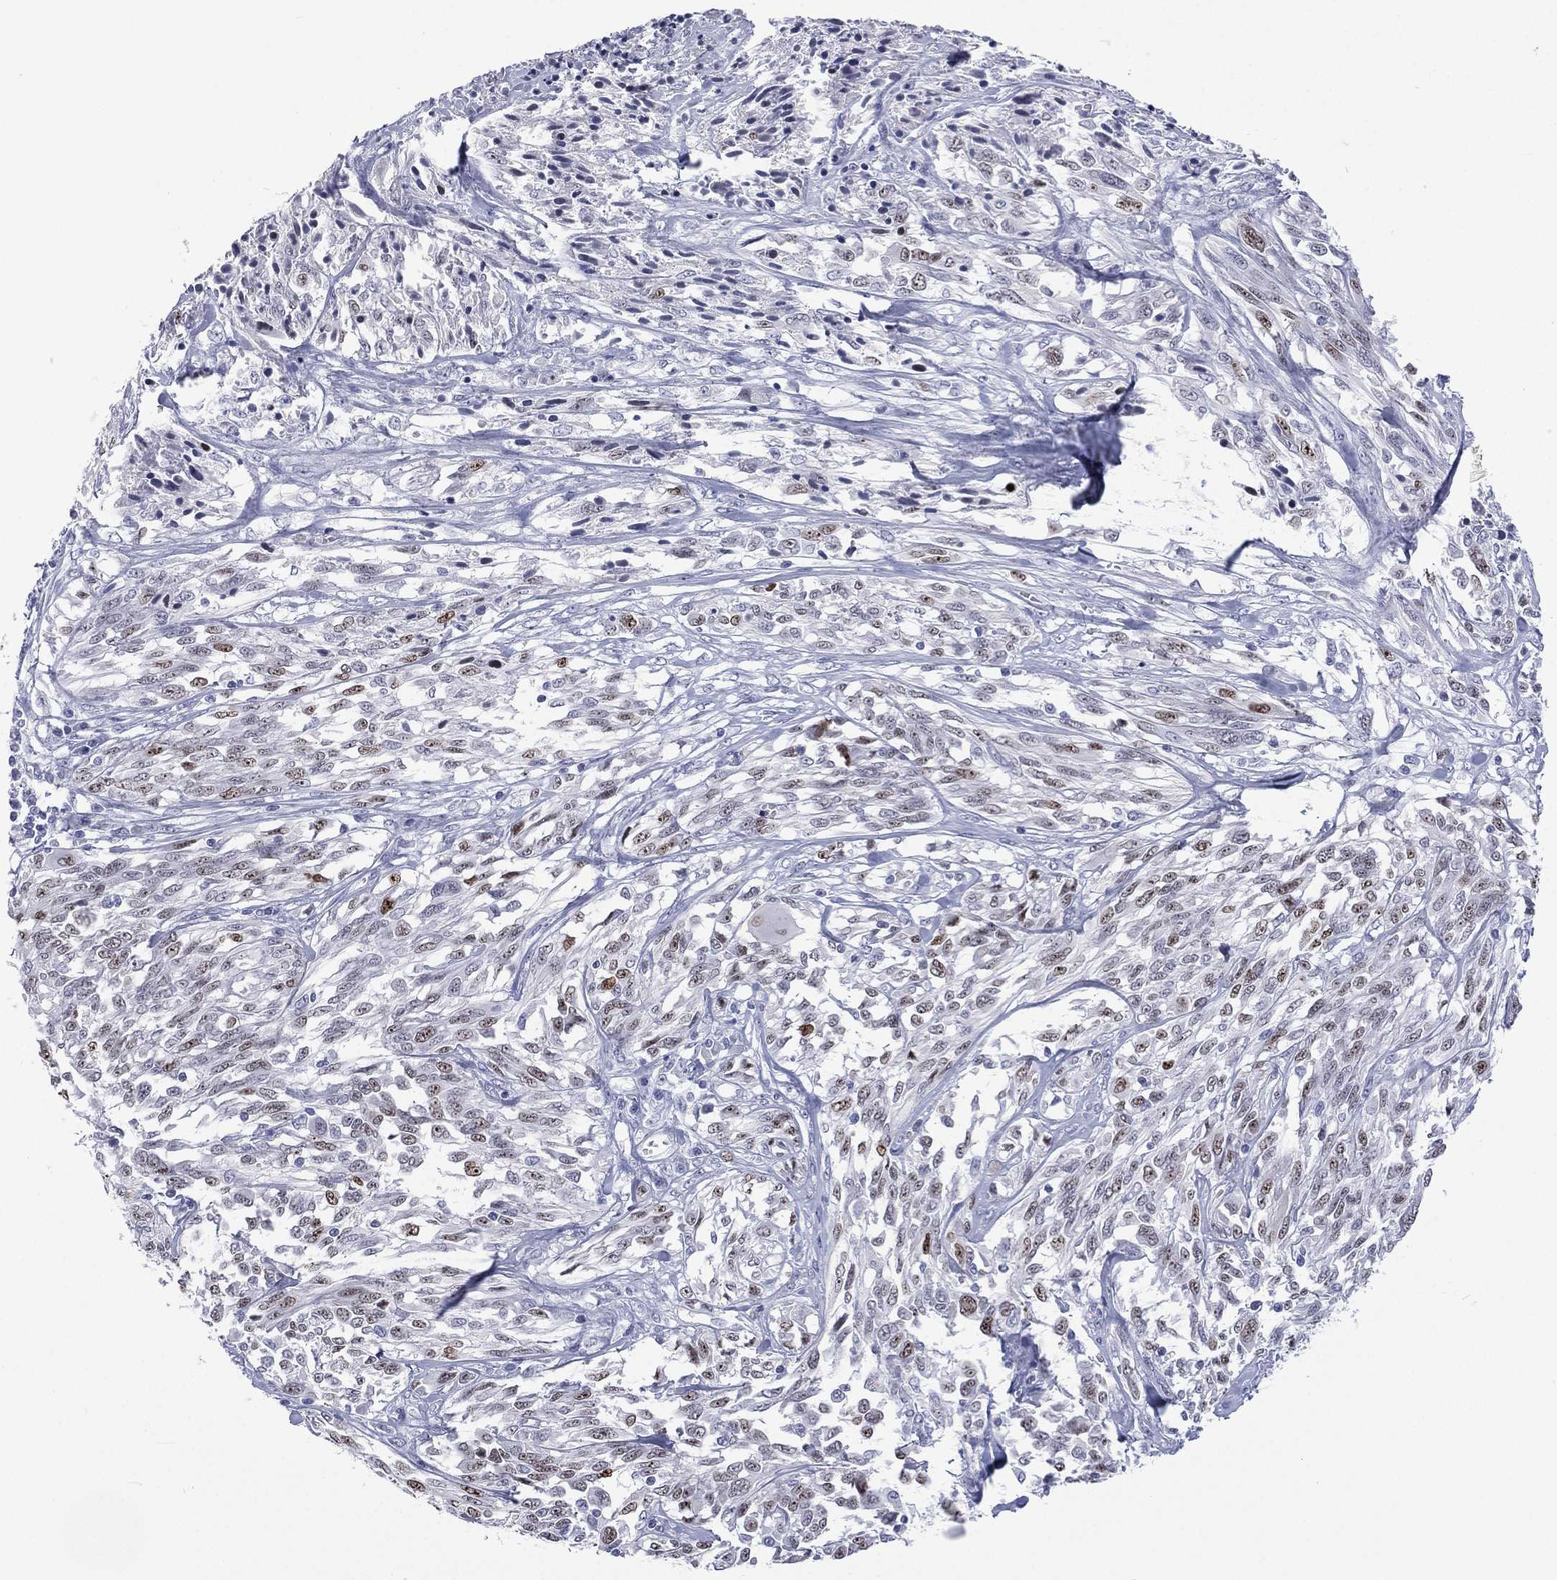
{"staining": {"intensity": "strong", "quantity": "<25%", "location": "nuclear"}, "tissue": "melanoma", "cell_type": "Tumor cells", "image_type": "cancer", "snomed": [{"axis": "morphology", "description": "Malignant melanoma, NOS"}, {"axis": "topography", "description": "Skin"}], "caption": "Melanoma stained with immunohistochemistry reveals strong nuclear expression in approximately <25% of tumor cells.", "gene": "SSX1", "patient": {"sex": "female", "age": 91}}